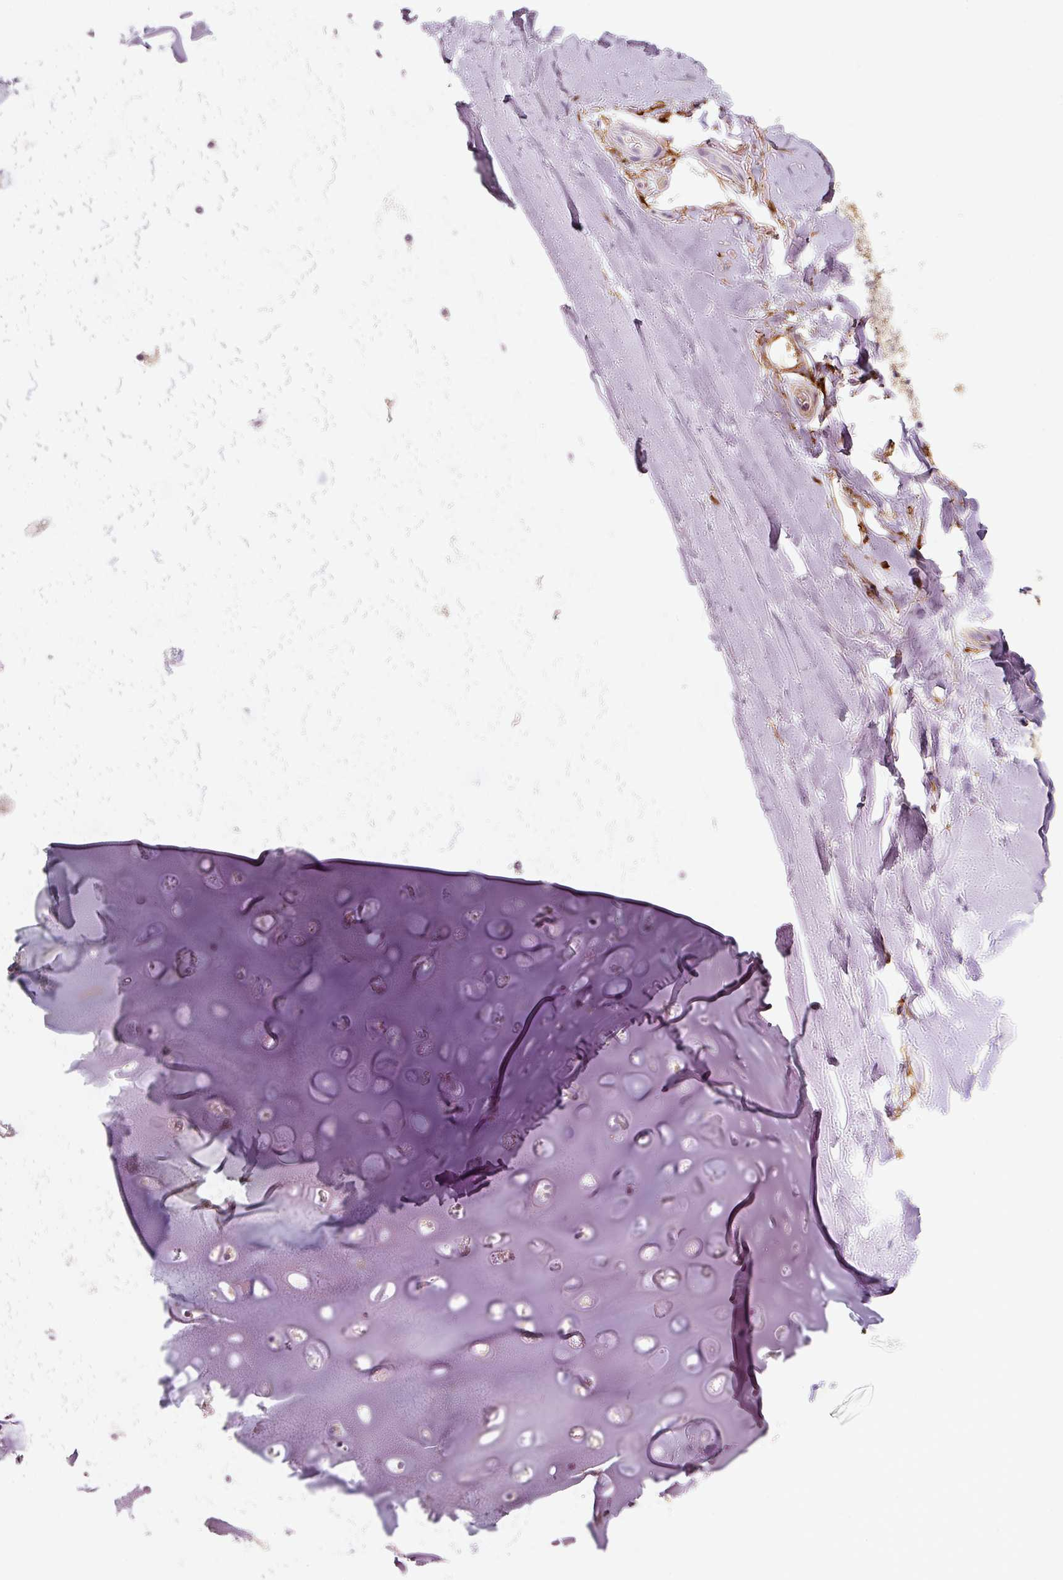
{"staining": {"intensity": "weak", "quantity": "<25%", "location": "cytoplasmic/membranous"}, "tissue": "soft tissue", "cell_type": "Chondrocytes", "image_type": "normal", "snomed": [{"axis": "morphology", "description": "Normal tissue, NOS"}, {"axis": "morphology", "description": "Squamous cell carcinoma, NOS"}, {"axis": "topography", "description": "Bronchus"}, {"axis": "topography", "description": "Lung"}], "caption": "A high-resolution image shows immunohistochemistry staining of benign soft tissue, which exhibits no significant staining in chondrocytes. The staining was performed using DAB to visualize the protein expression in brown, while the nuclei were stained in blue with hematoxylin (Magnification: 20x).", "gene": "IQGAP2", "patient": {"sex": "female", "age": 70}}